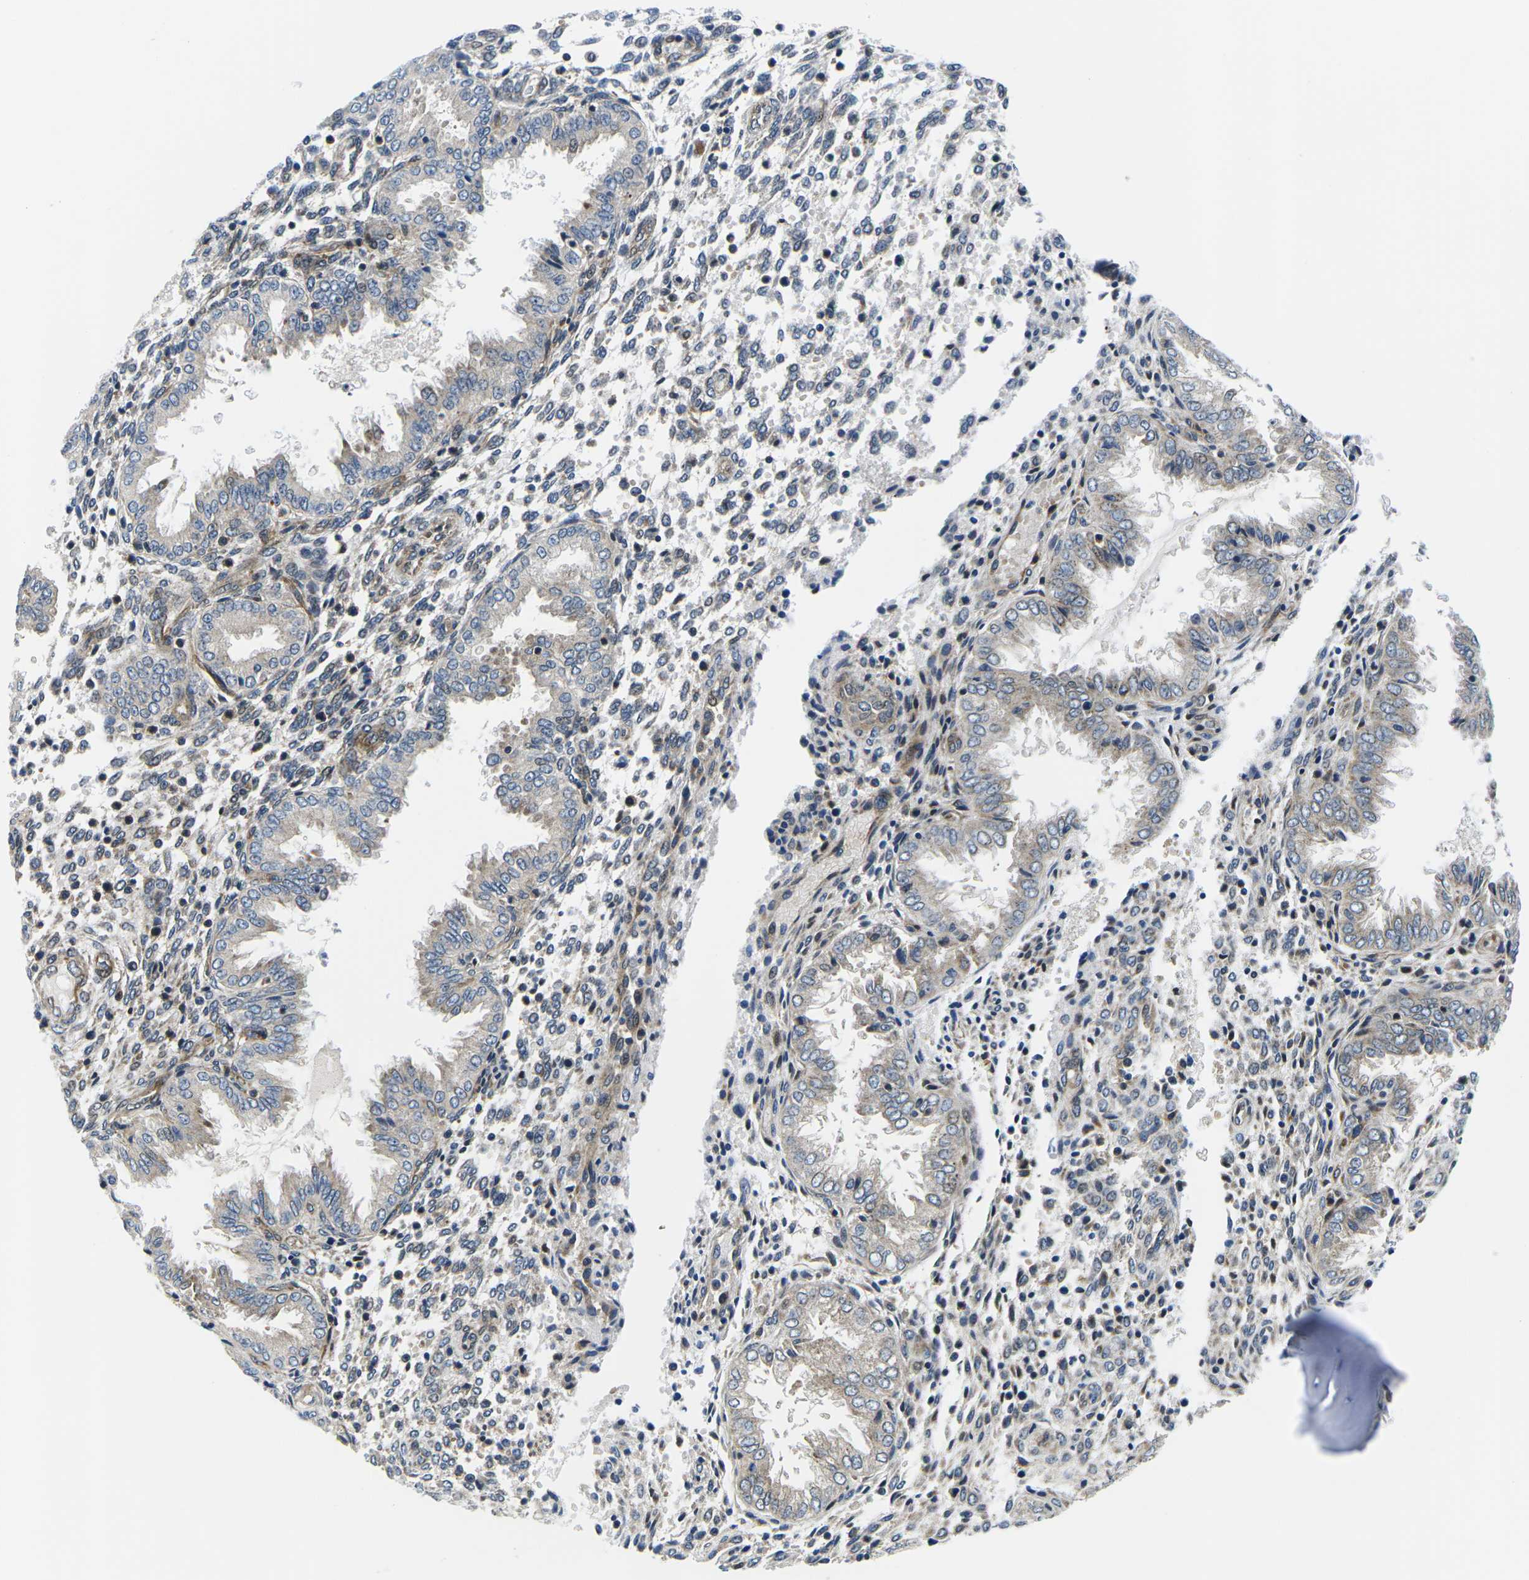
{"staining": {"intensity": "weak", "quantity": "25%-75%", "location": "cytoplasmic/membranous"}, "tissue": "endometrium", "cell_type": "Cells in endometrial stroma", "image_type": "normal", "snomed": [{"axis": "morphology", "description": "Normal tissue, NOS"}, {"axis": "topography", "description": "Endometrium"}], "caption": "Human endometrium stained with a protein marker displays weak staining in cells in endometrial stroma.", "gene": "EIF4E", "patient": {"sex": "female", "age": 33}}